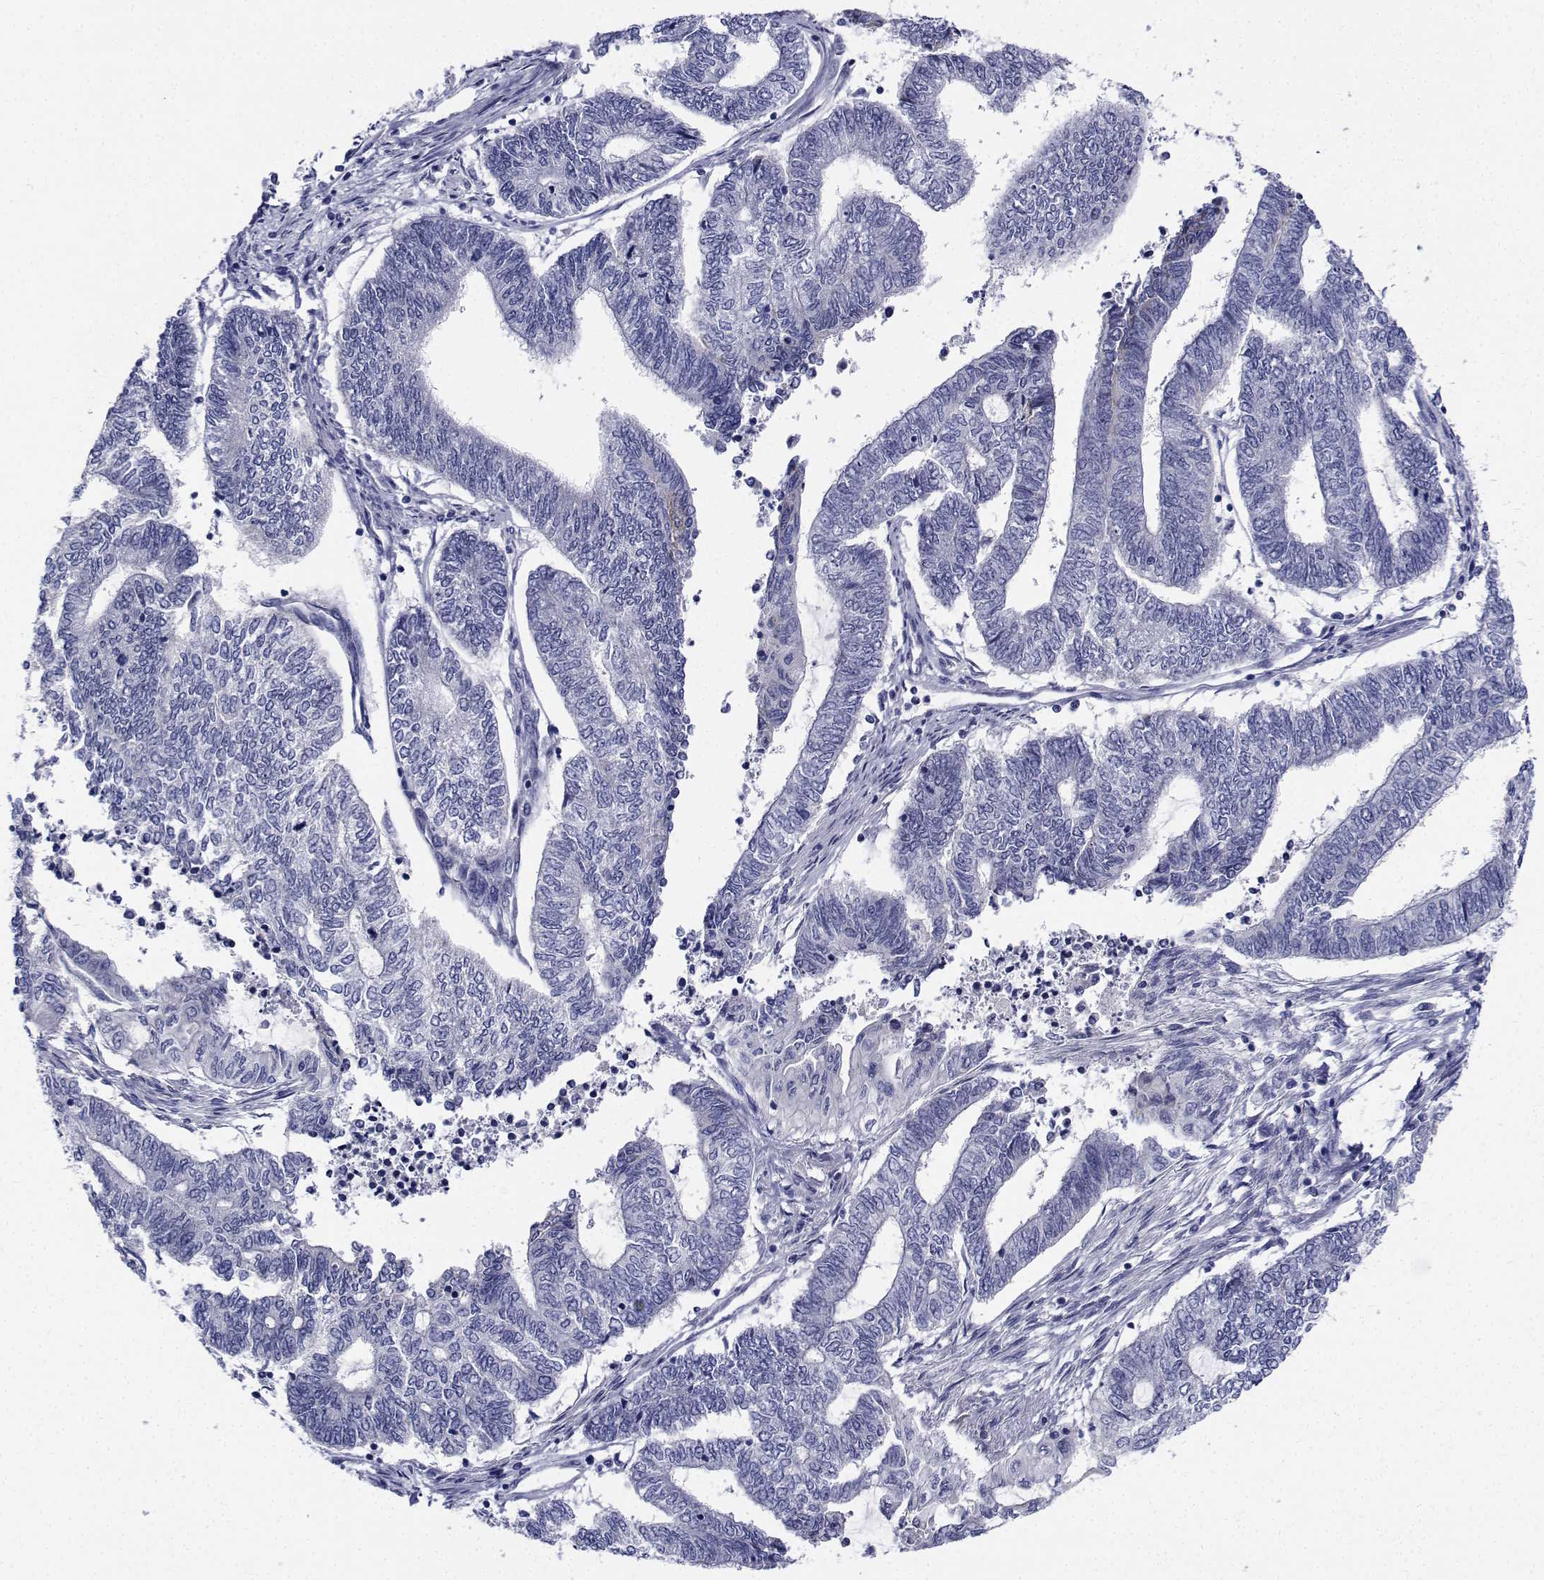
{"staining": {"intensity": "negative", "quantity": "none", "location": "none"}, "tissue": "endometrial cancer", "cell_type": "Tumor cells", "image_type": "cancer", "snomed": [{"axis": "morphology", "description": "Adenocarcinoma, NOS"}, {"axis": "topography", "description": "Uterus"}, {"axis": "topography", "description": "Endometrium"}], "caption": "Photomicrograph shows no protein expression in tumor cells of endometrial cancer tissue.", "gene": "CDHR3", "patient": {"sex": "female", "age": 70}}